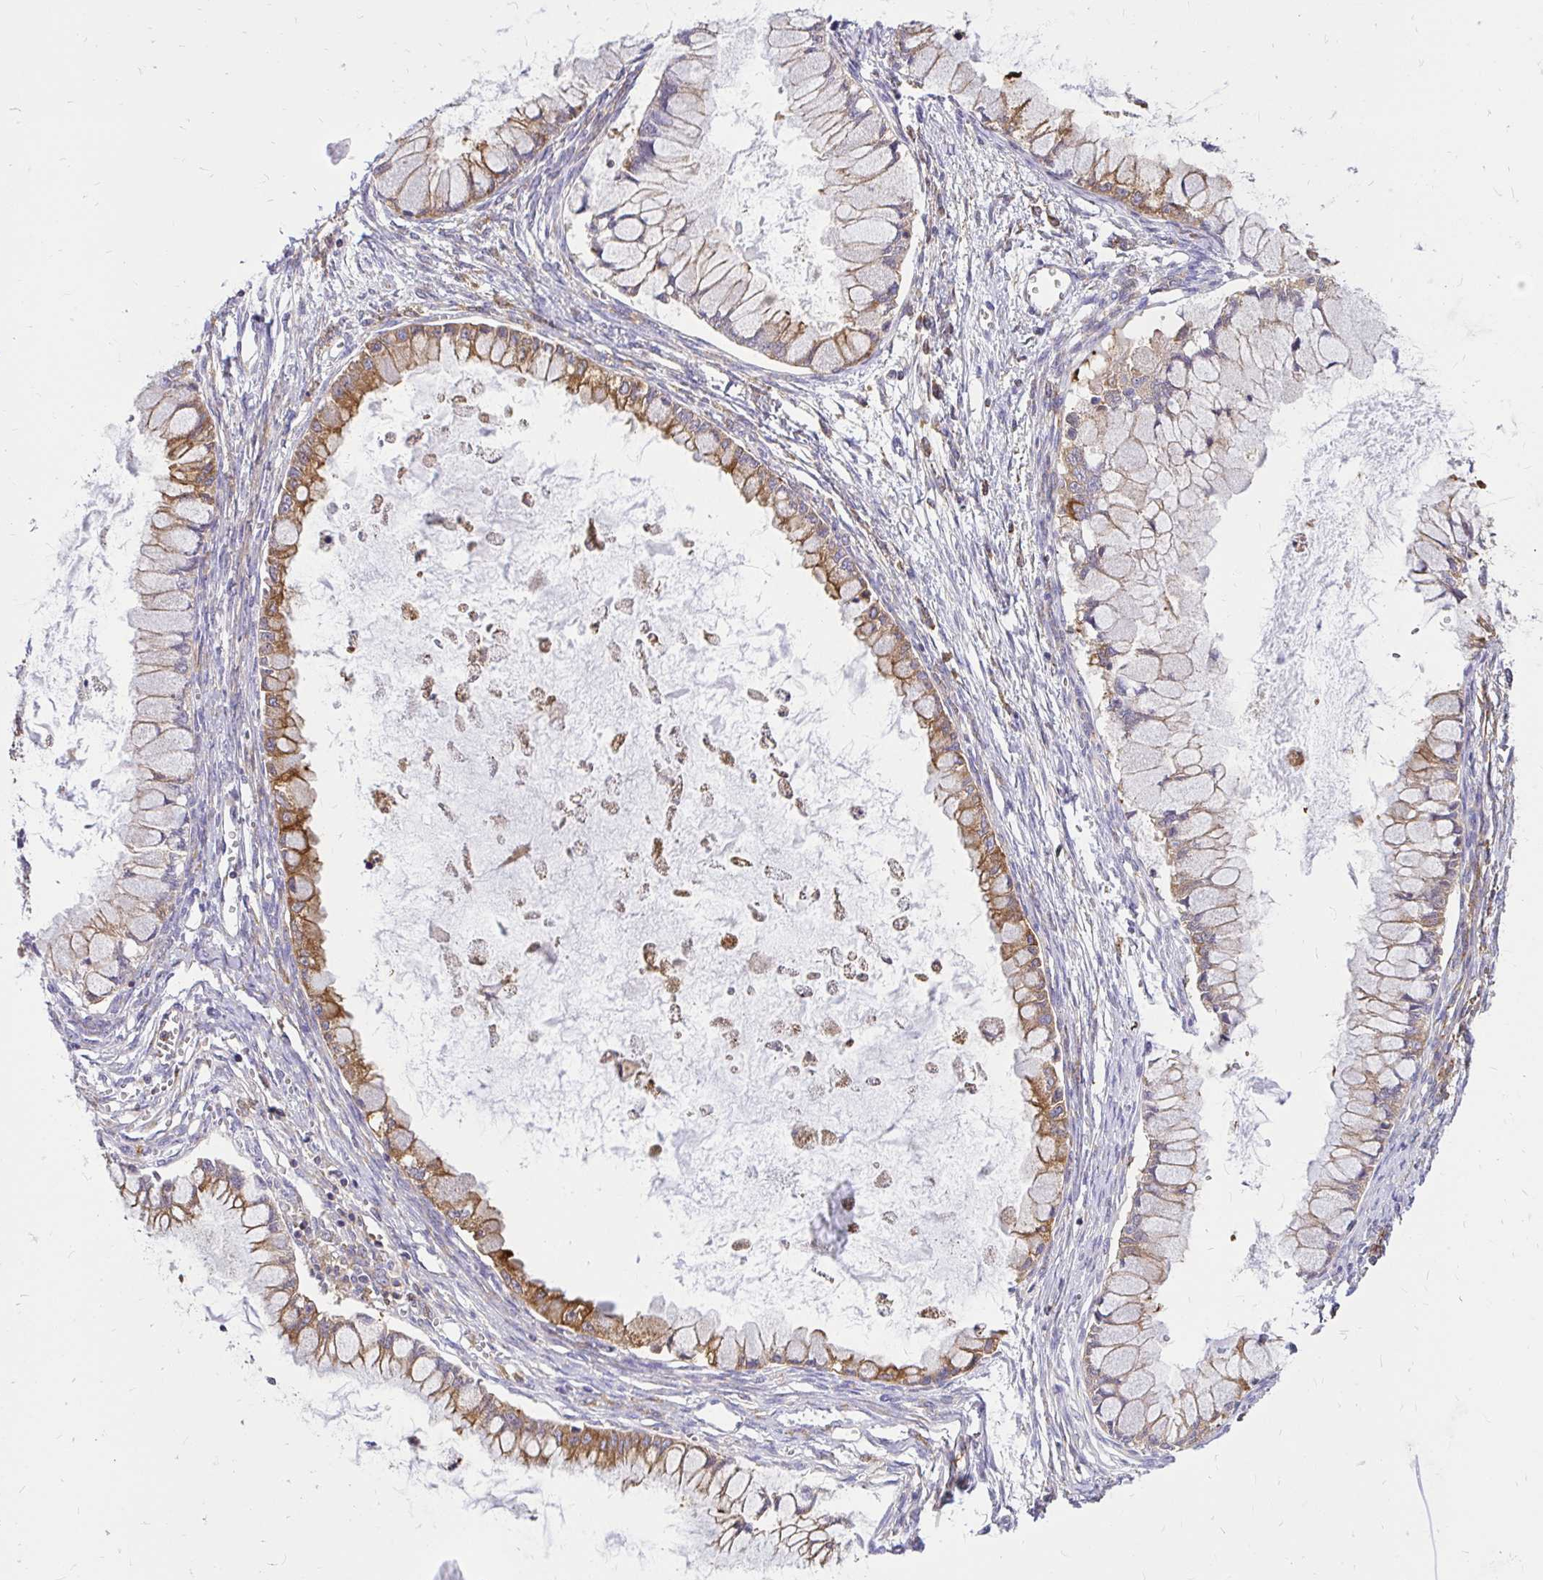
{"staining": {"intensity": "moderate", "quantity": "25%-75%", "location": "cytoplasmic/membranous"}, "tissue": "ovarian cancer", "cell_type": "Tumor cells", "image_type": "cancer", "snomed": [{"axis": "morphology", "description": "Cystadenocarcinoma, mucinous, NOS"}, {"axis": "topography", "description": "Ovary"}], "caption": "Immunohistochemistry (IHC) of human ovarian mucinous cystadenocarcinoma exhibits medium levels of moderate cytoplasmic/membranous expression in about 25%-75% of tumor cells.", "gene": "ABCB10", "patient": {"sex": "female", "age": 34}}